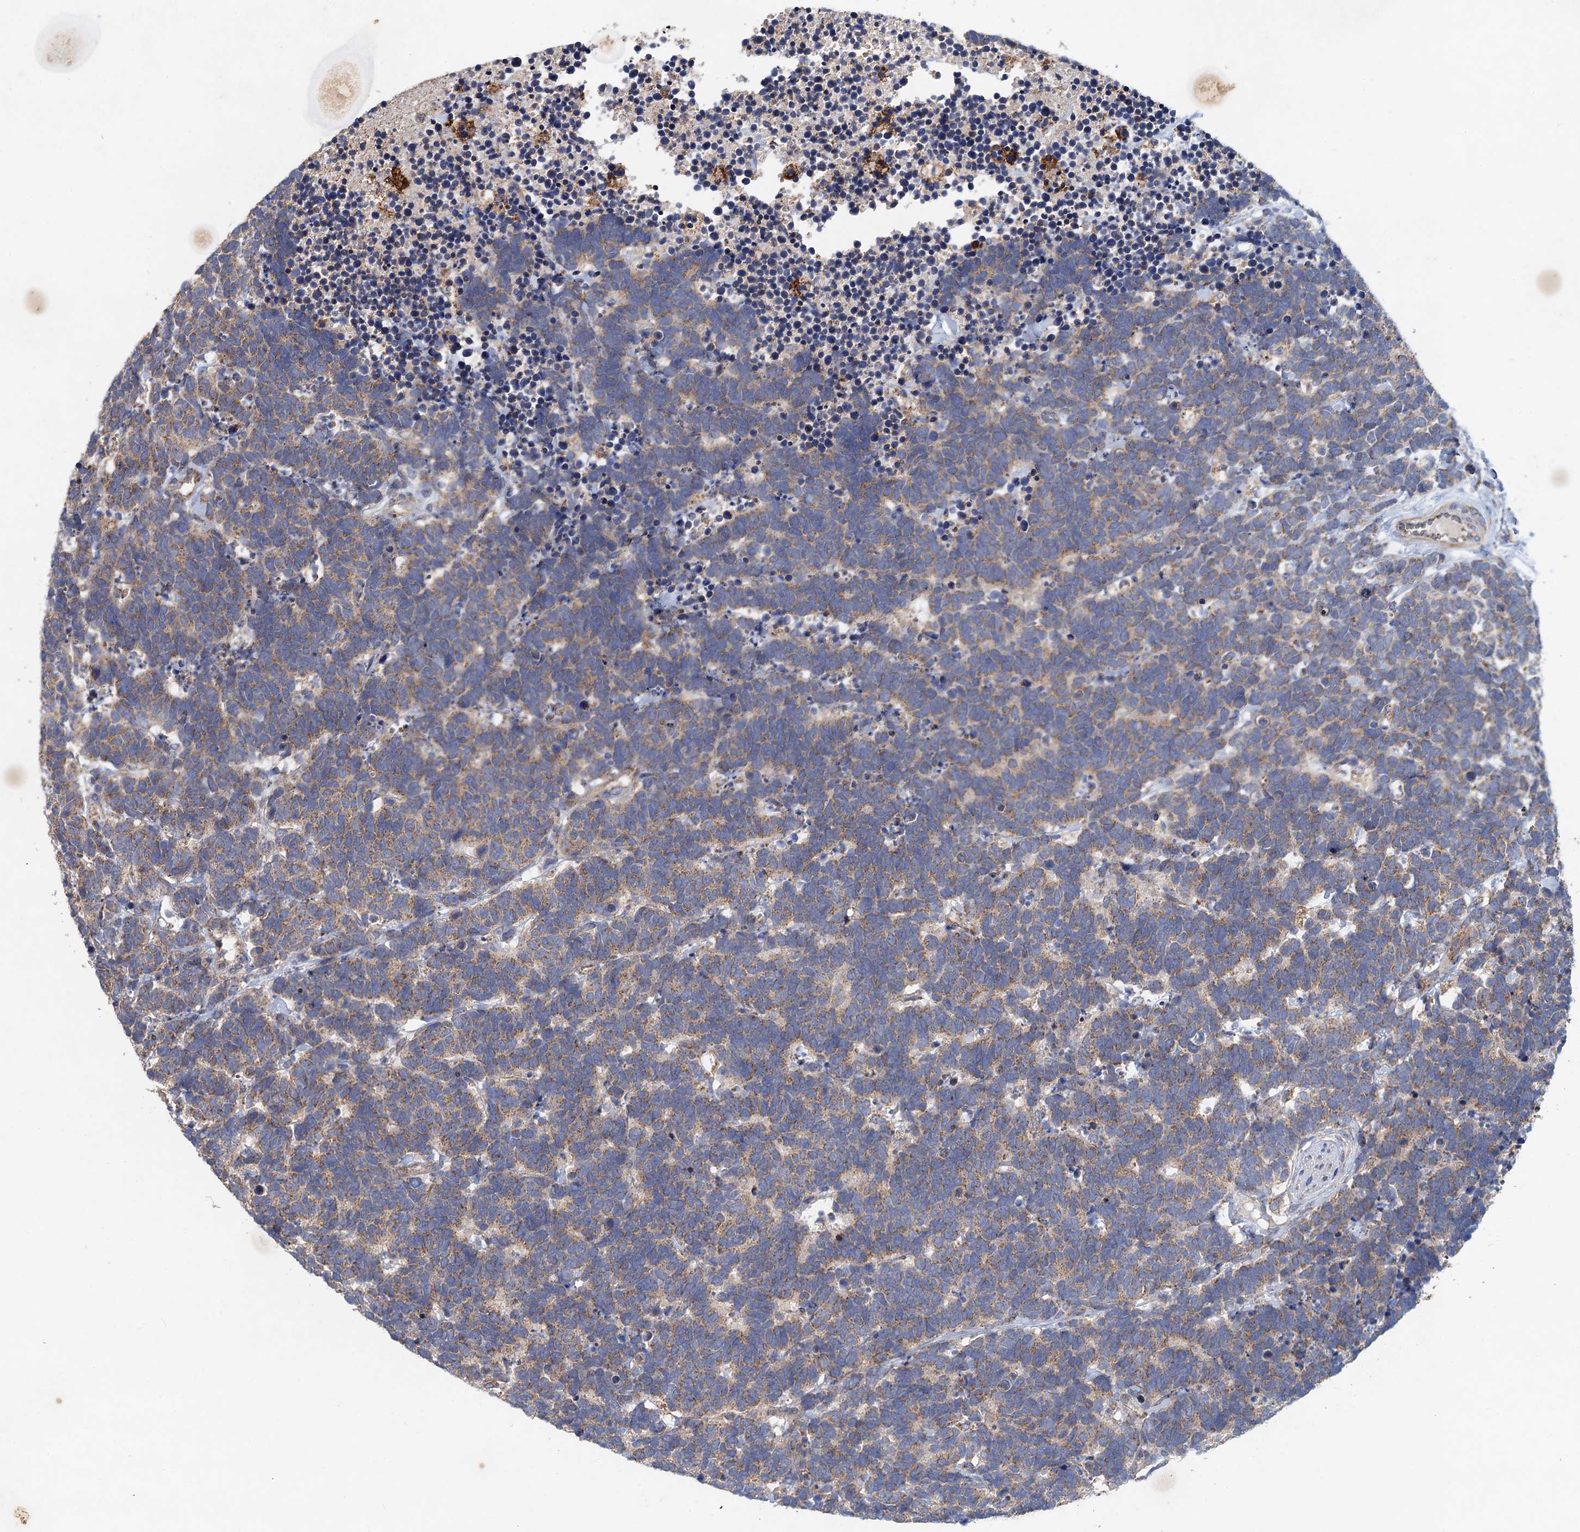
{"staining": {"intensity": "weak", "quantity": ">75%", "location": "cytoplasmic/membranous"}, "tissue": "carcinoid", "cell_type": "Tumor cells", "image_type": "cancer", "snomed": [{"axis": "morphology", "description": "Carcinoma, NOS"}, {"axis": "morphology", "description": "Carcinoid, malignant, NOS"}, {"axis": "topography", "description": "Urinary bladder"}], "caption": "Immunohistochemical staining of human carcinoma reveals low levels of weak cytoplasmic/membranous protein expression in approximately >75% of tumor cells.", "gene": "BCS1L", "patient": {"sex": "male", "age": 57}}